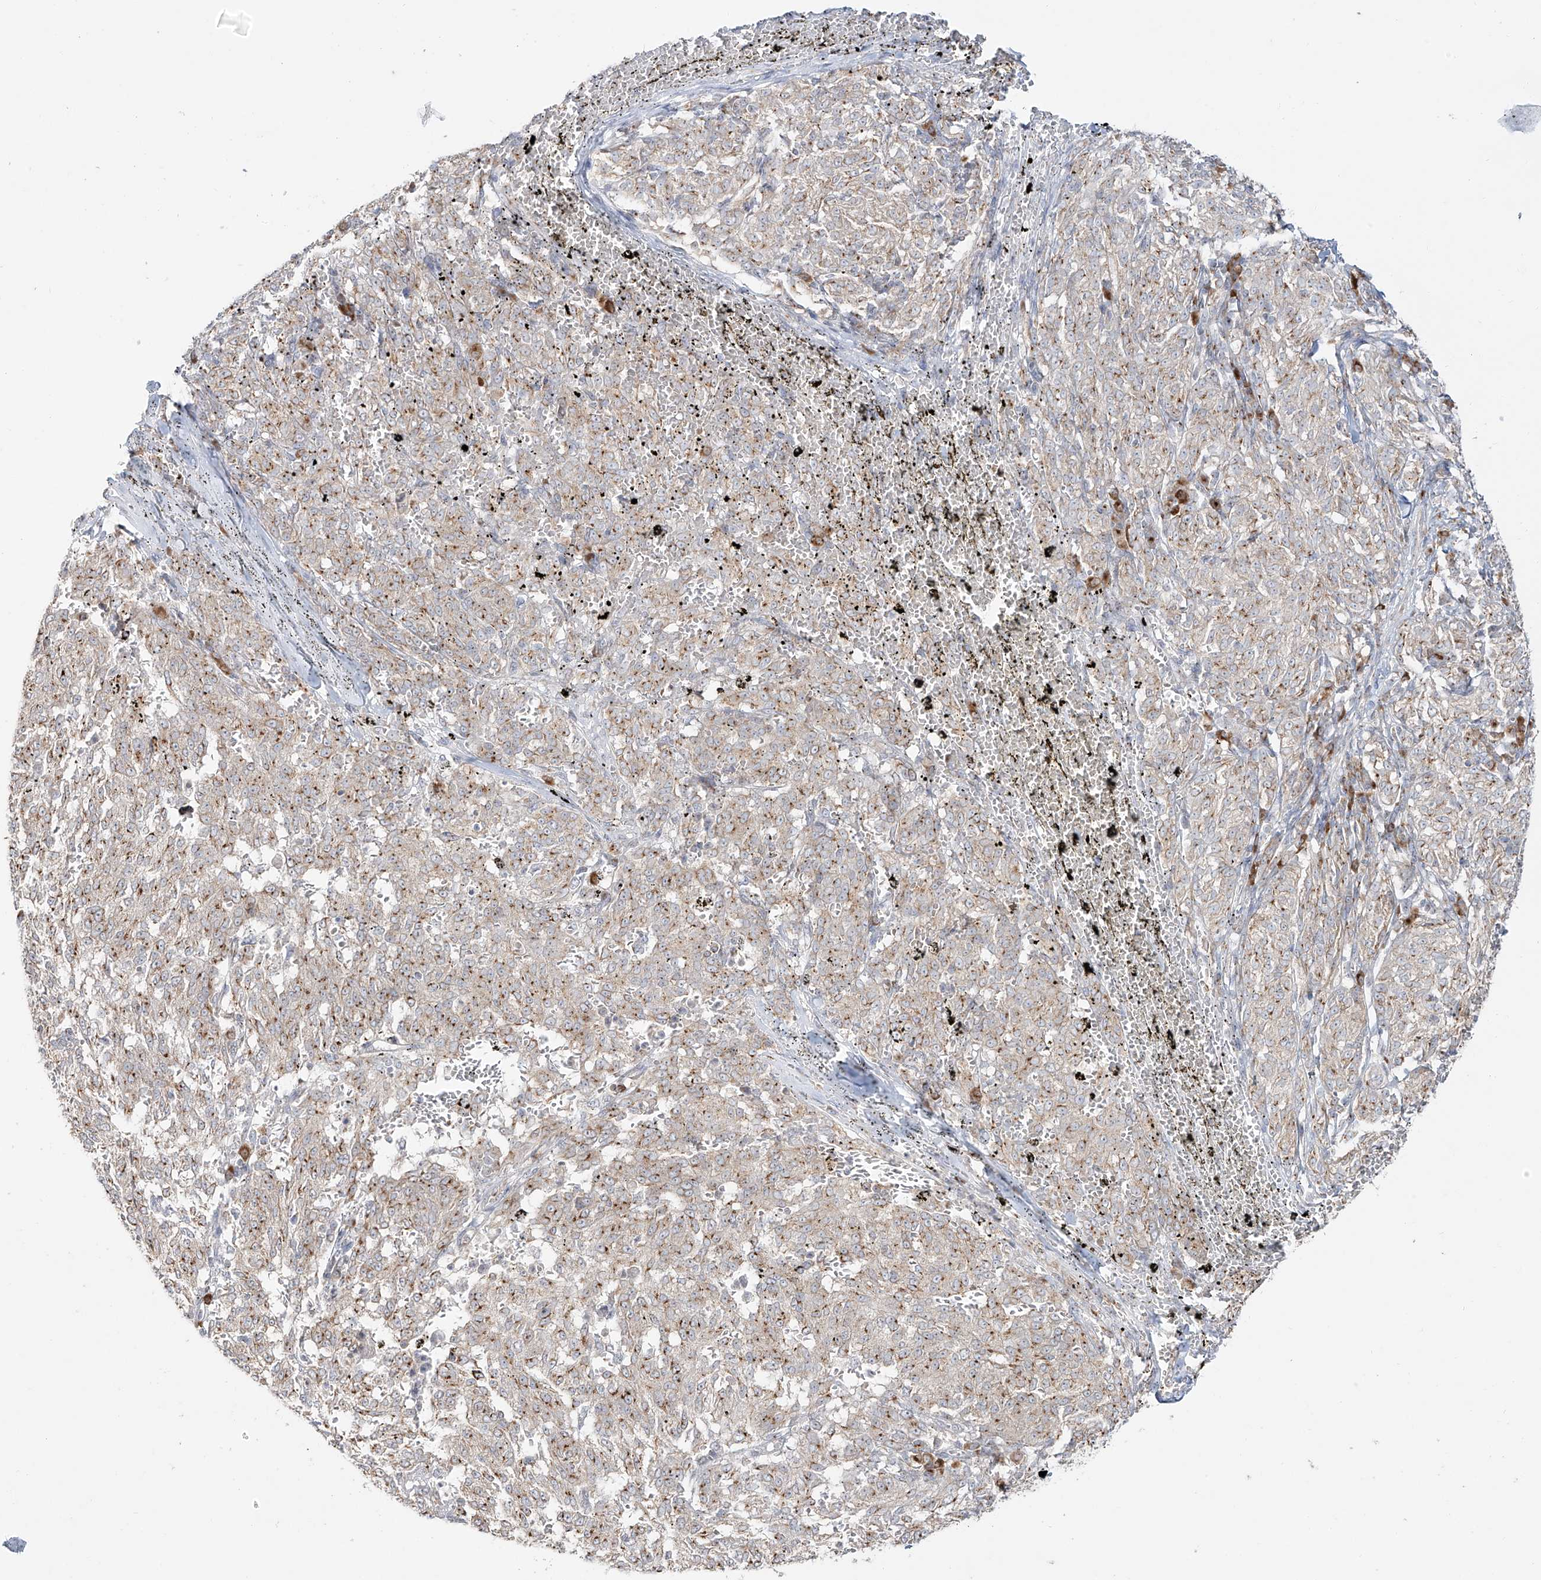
{"staining": {"intensity": "weak", "quantity": ">75%", "location": "cytoplasmic/membranous"}, "tissue": "melanoma", "cell_type": "Tumor cells", "image_type": "cancer", "snomed": [{"axis": "morphology", "description": "Malignant melanoma, NOS"}, {"axis": "topography", "description": "Skin"}], "caption": "Immunohistochemistry (IHC) of melanoma reveals low levels of weak cytoplasmic/membranous expression in approximately >75% of tumor cells.", "gene": "BSDC1", "patient": {"sex": "female", "age": 72}}